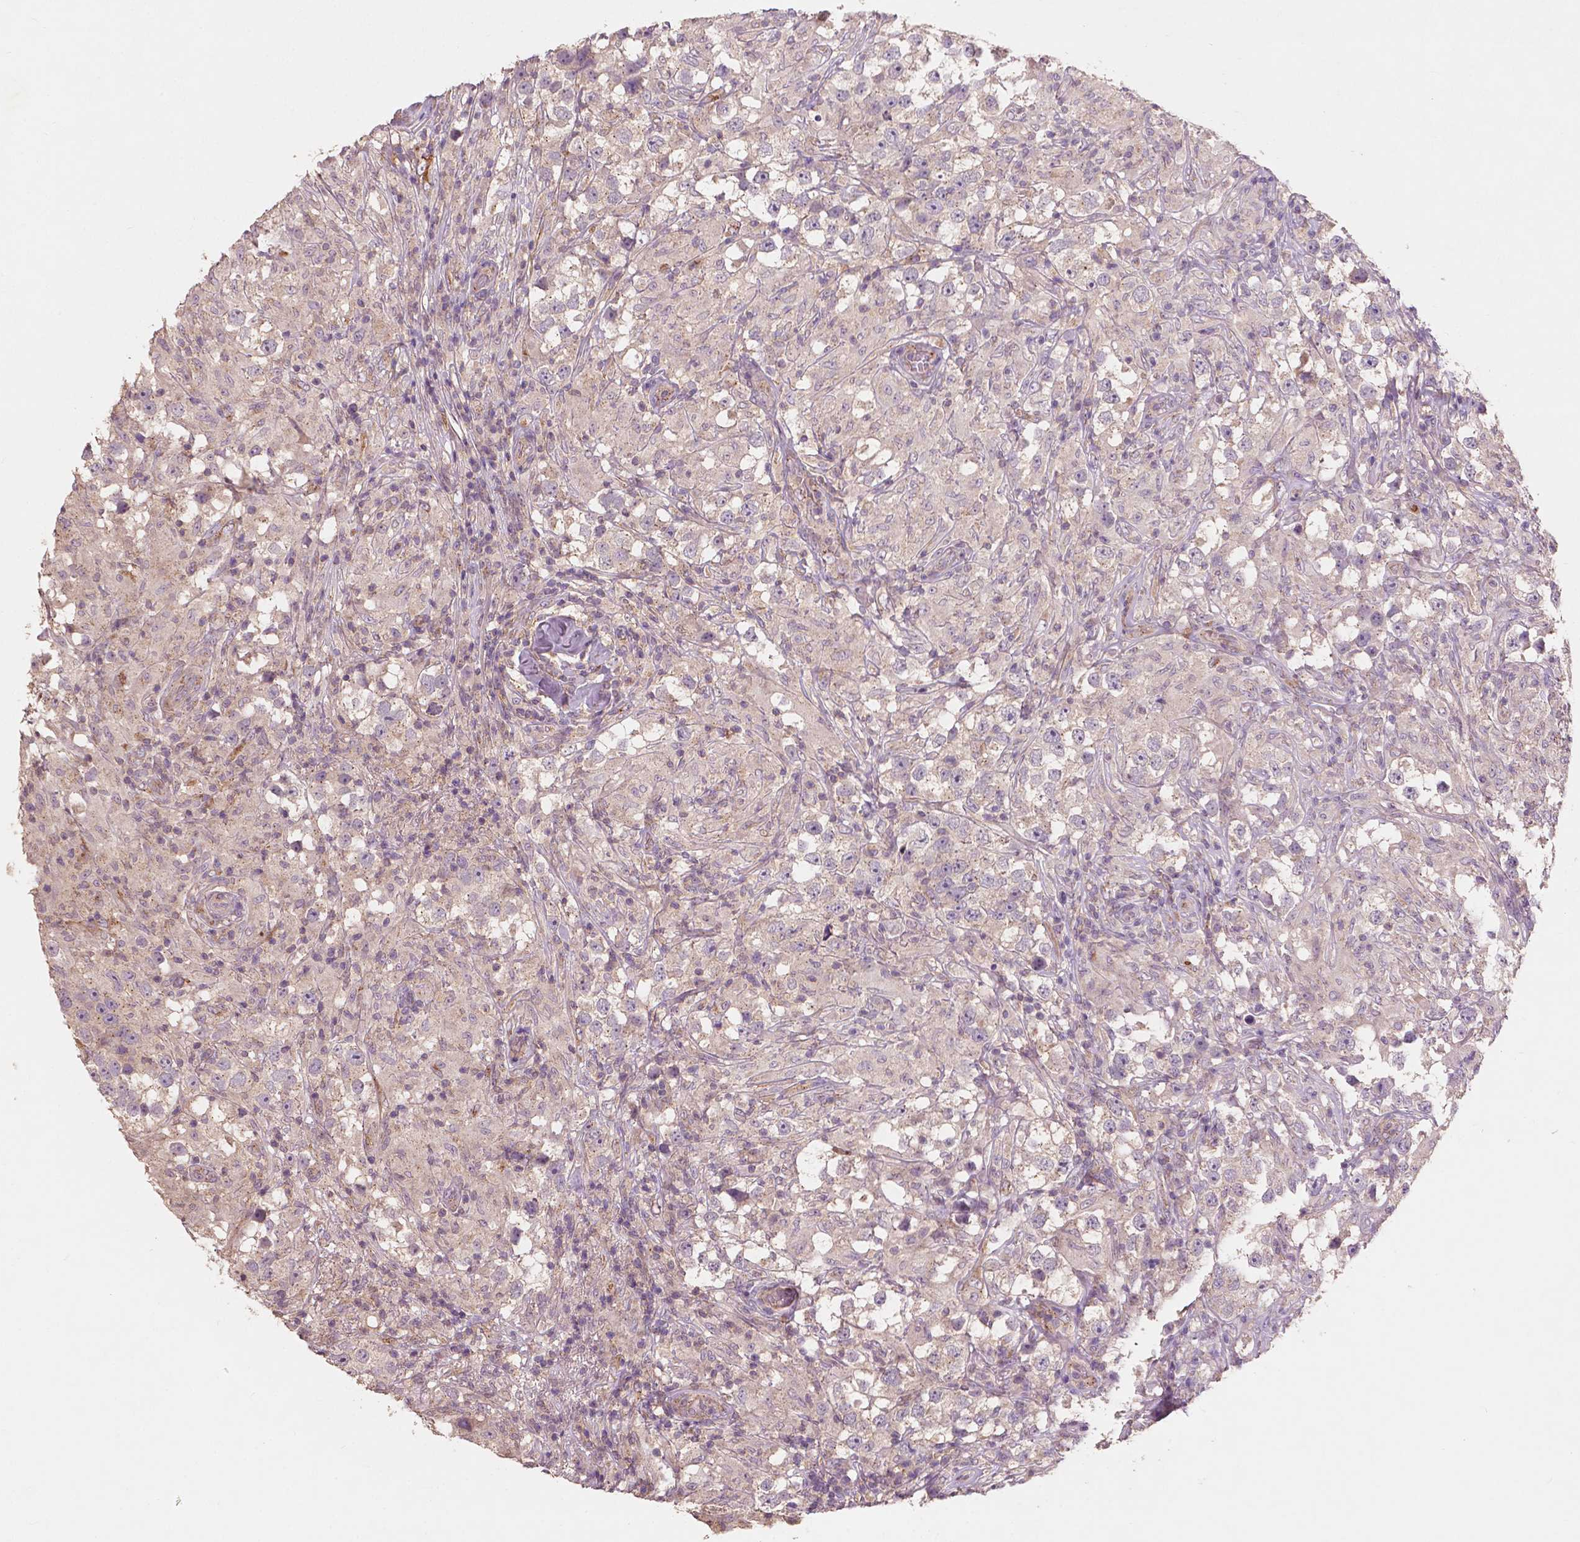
{"staining": {"intensity": "negative", "quantity": "none", "location": "none"}, "tissue": "testis cancer", "cell_type": "Tumor cells", "image_type": "cancer", "snomed": [{"axis": "morphology", "description": "Seminoma, NOS"}, {"axis": "topography", "description": "Testis"}], "caption": "IHC of human testis cancer (seminoma) demonstrates no expression in tumor cells.", "gene": "CHPT1", "patient": {"sex": "male", "age": 46}}